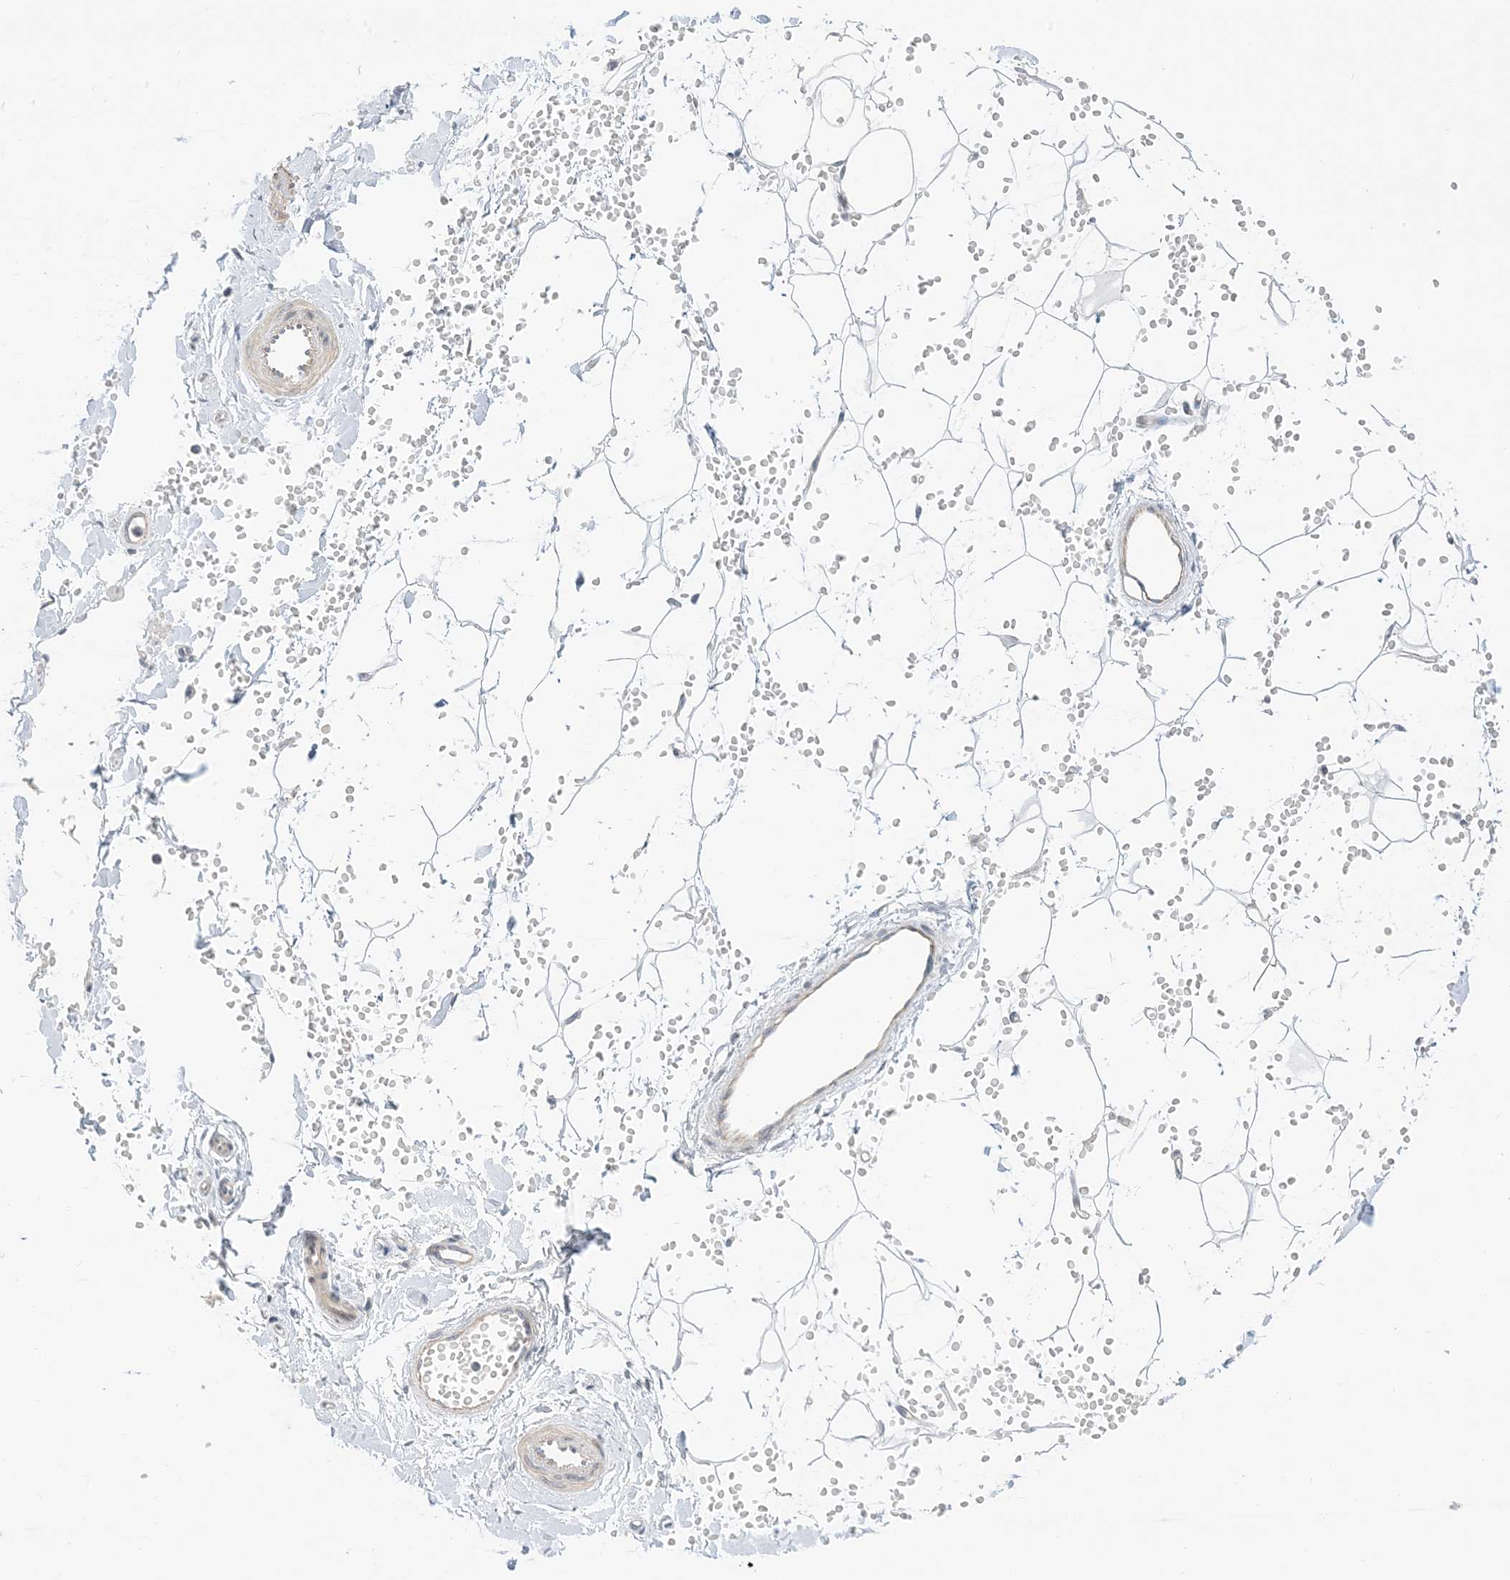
{"staining": {"intensity": "negative", "quantity": "none", "location": "none"}, "tissue": "adipose tissue", "cell_type": "Adipocytes", "image_type": "normal", "snomed": [{"axis": "morphology", "description": "Normal tissue, NOS"}, {"axis": "topography", "description": "Breast"}], "caption": "Immunohistochemistry (IHC) of unremarkable human adipose tissue reveals no positivity in adipocytes. Nuclei are stained in blue.", "gene": "IL36B", "patient": {"sex": "female", "age": 23}}